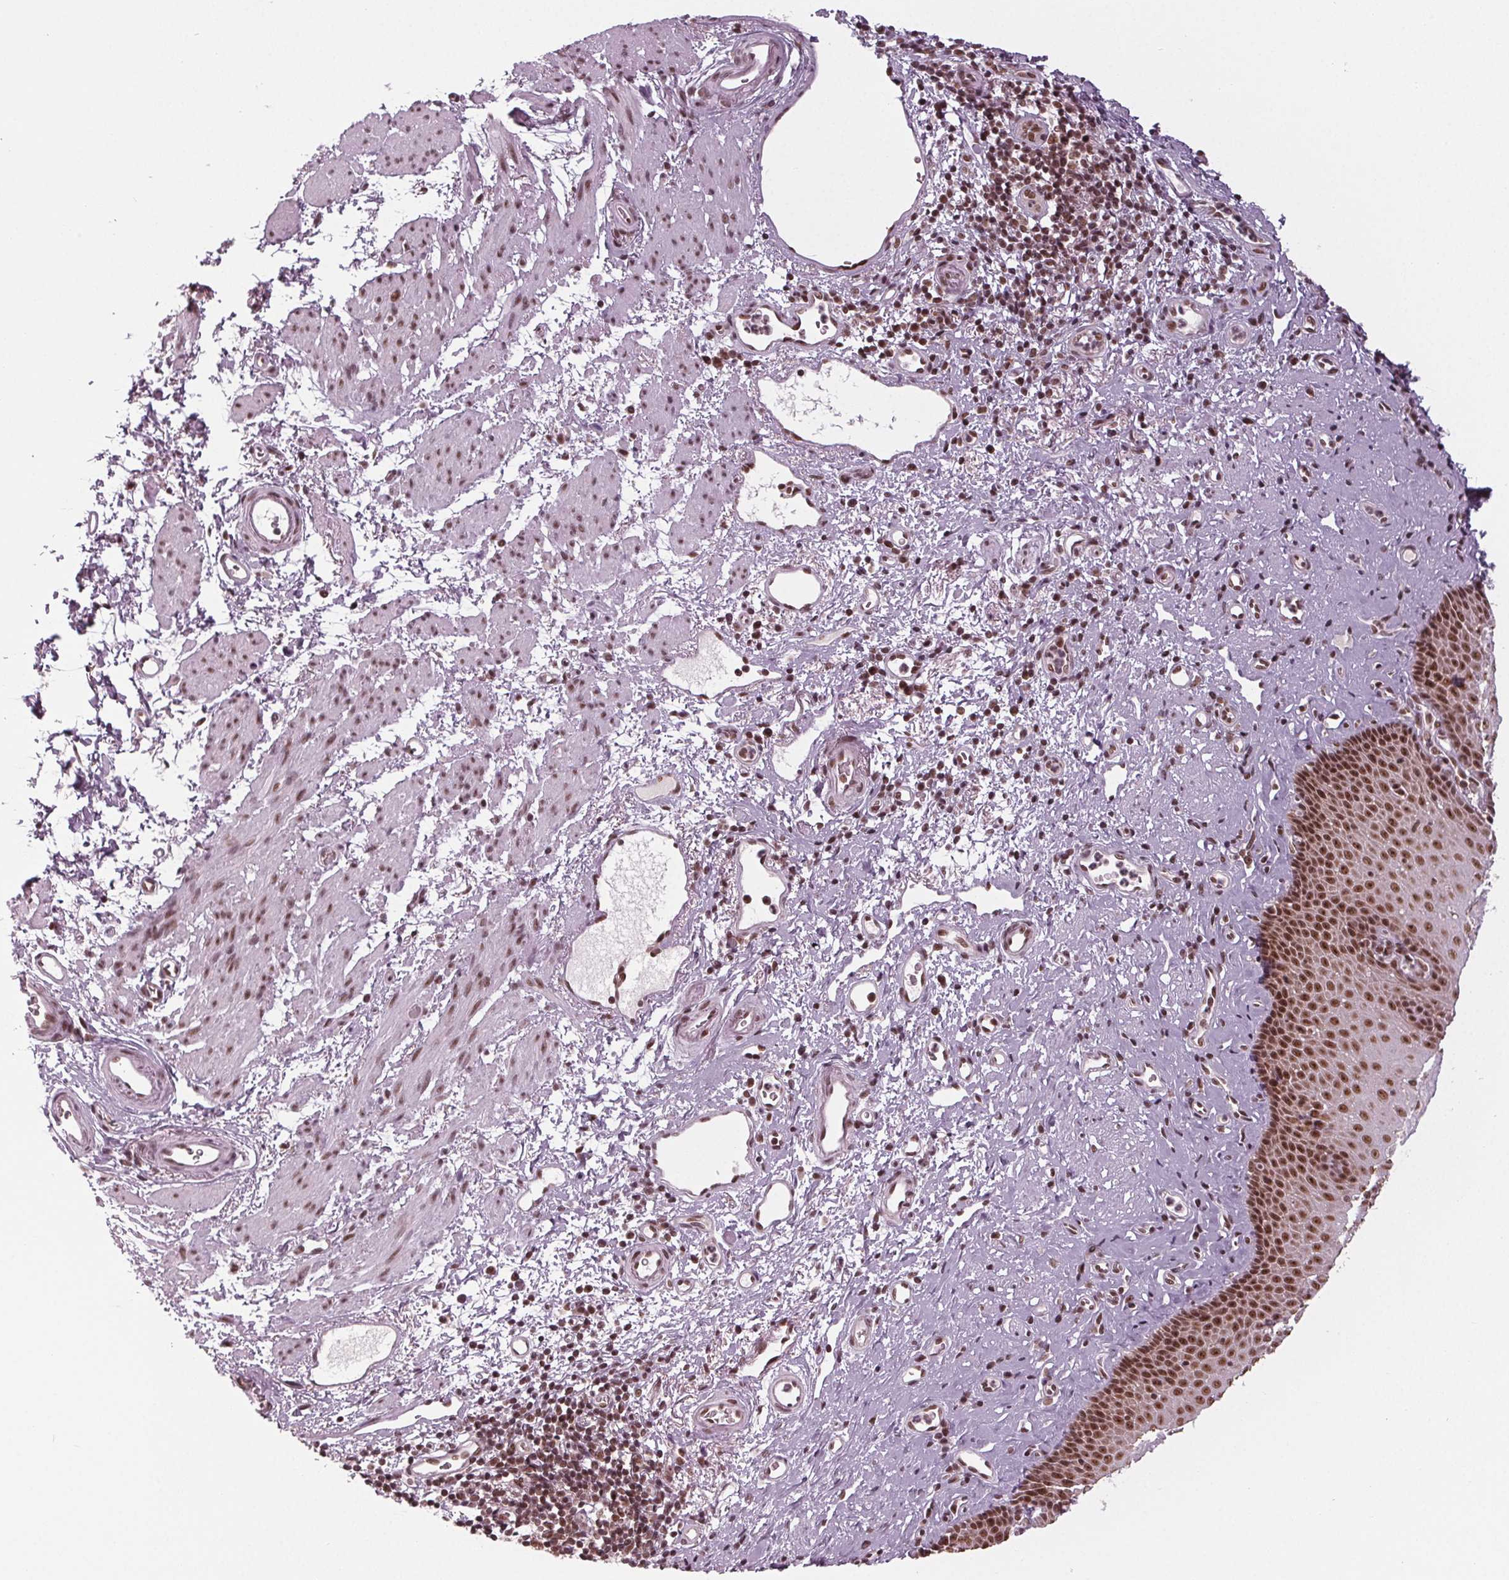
{"staining": {"intensity": "strong", "quantity": ">75%", "location": "nuclear"}, "tissue": "esophagus", "cell_type": "Squamous epithelial cells", "image_type": "normal", "snomed": [{"axis": "morphology", "description": "Normal tissue, NOS"}, {"axis": "topography", "description": "Esophagus"}], "caption": "IHC (DAB (3,3'-diaminobenzidine)) staining of normal human esophagus shows strong nuclear protein expression in about >75% of squamous epithelial cells.", "gene": "DDX41", "patient": {"sex": "female", "age": 68}}